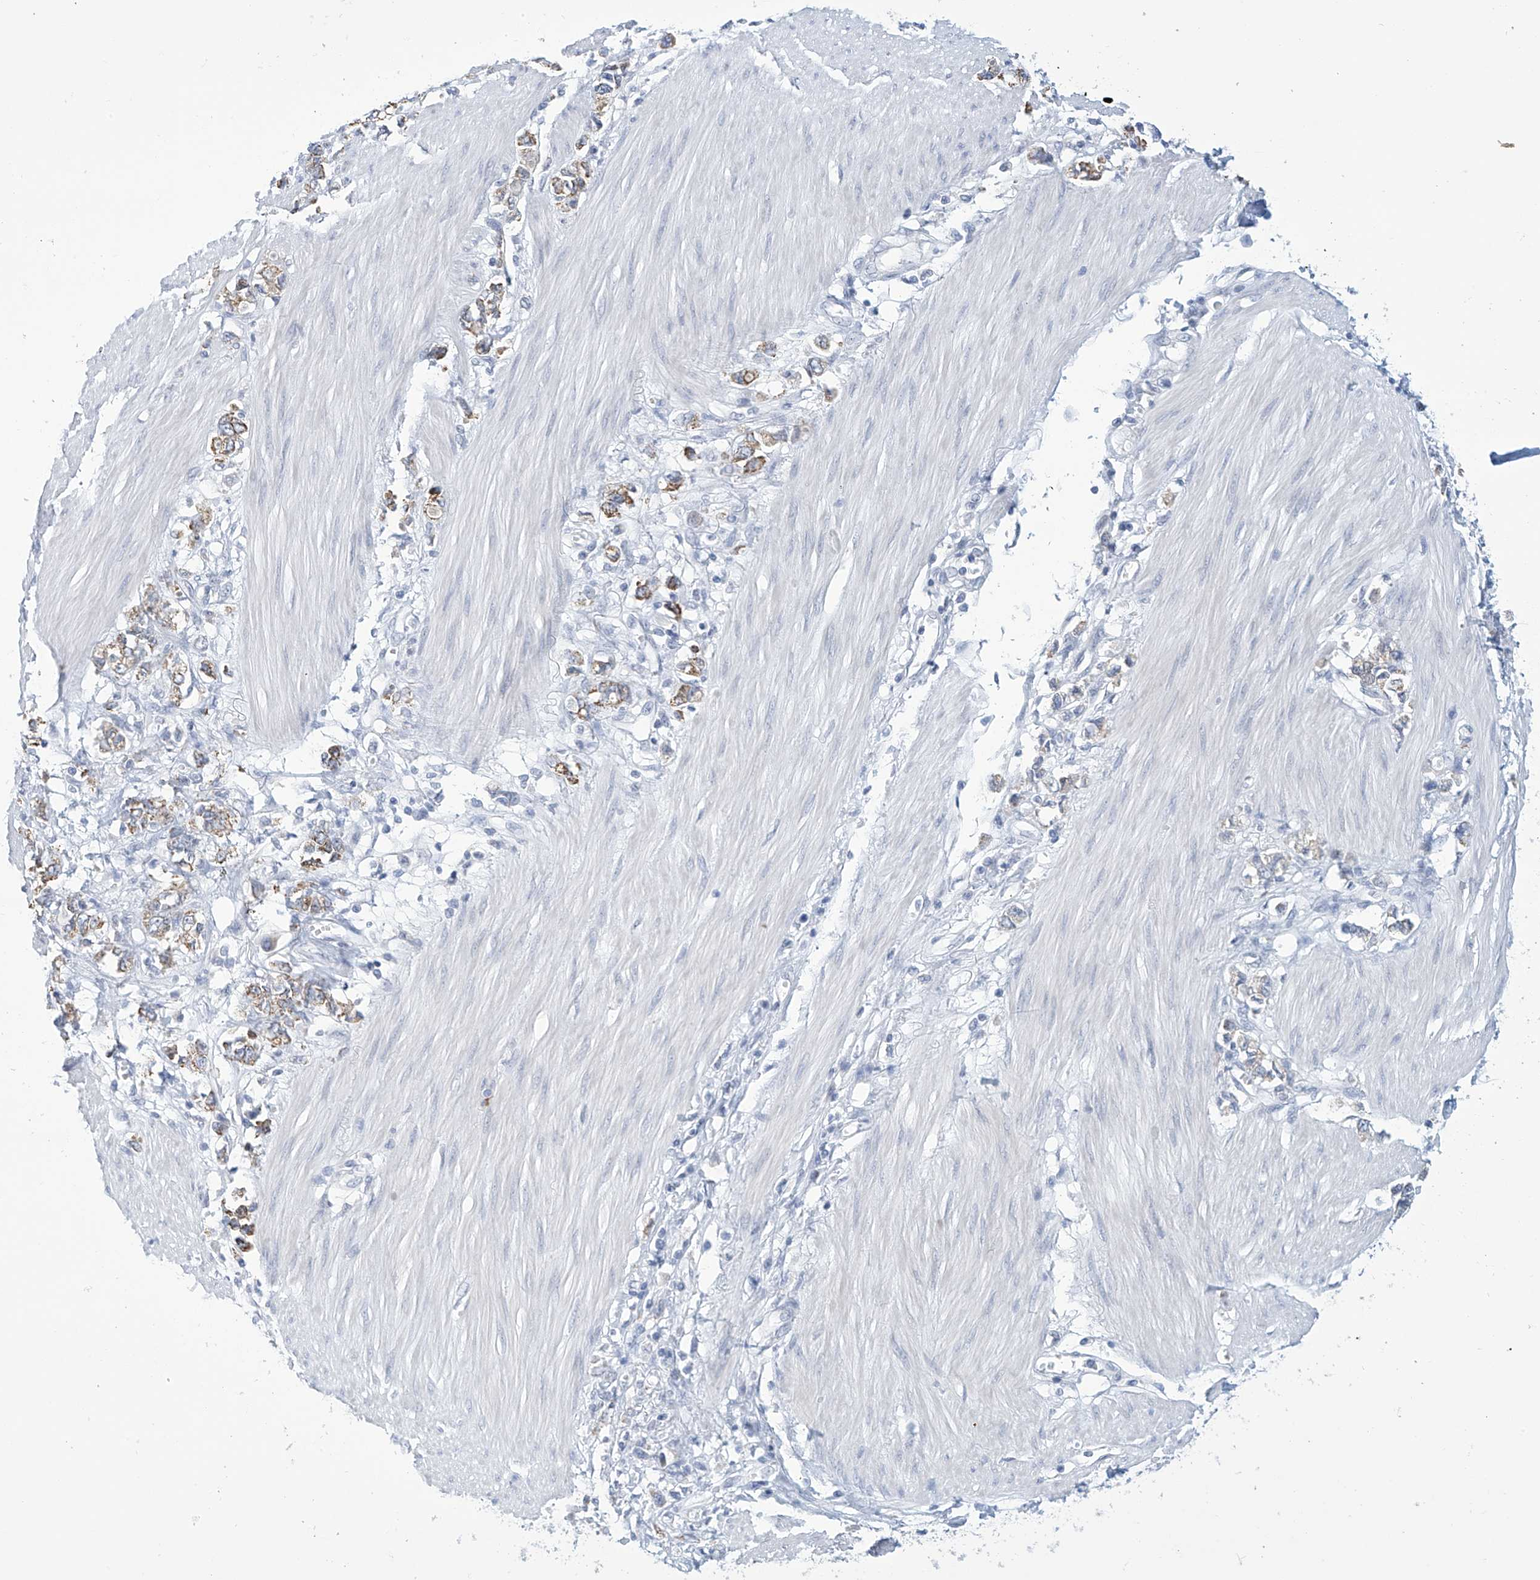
{"staining": {"intensity": "moderate", "quantity": ">75%", "location": "cytoplasmic/membranous"}, "tissue": "stomach cancer", "cell_type": "Tumor cells", "image_type": "cancer", "snomed": [{"axis": "morphology", "description": "Adenocarcinoma, NOS"}, {"axis": "topography", "description": "Stomach"}], "caption": "Approximately >75% of tumor cells in stomach cancer show moderate cytoplasmic/membranous protein expression as visualized by brown immunohistochemical staining.", "gene": "IBA57", "patient": {"sex": "female", "age": 76}}